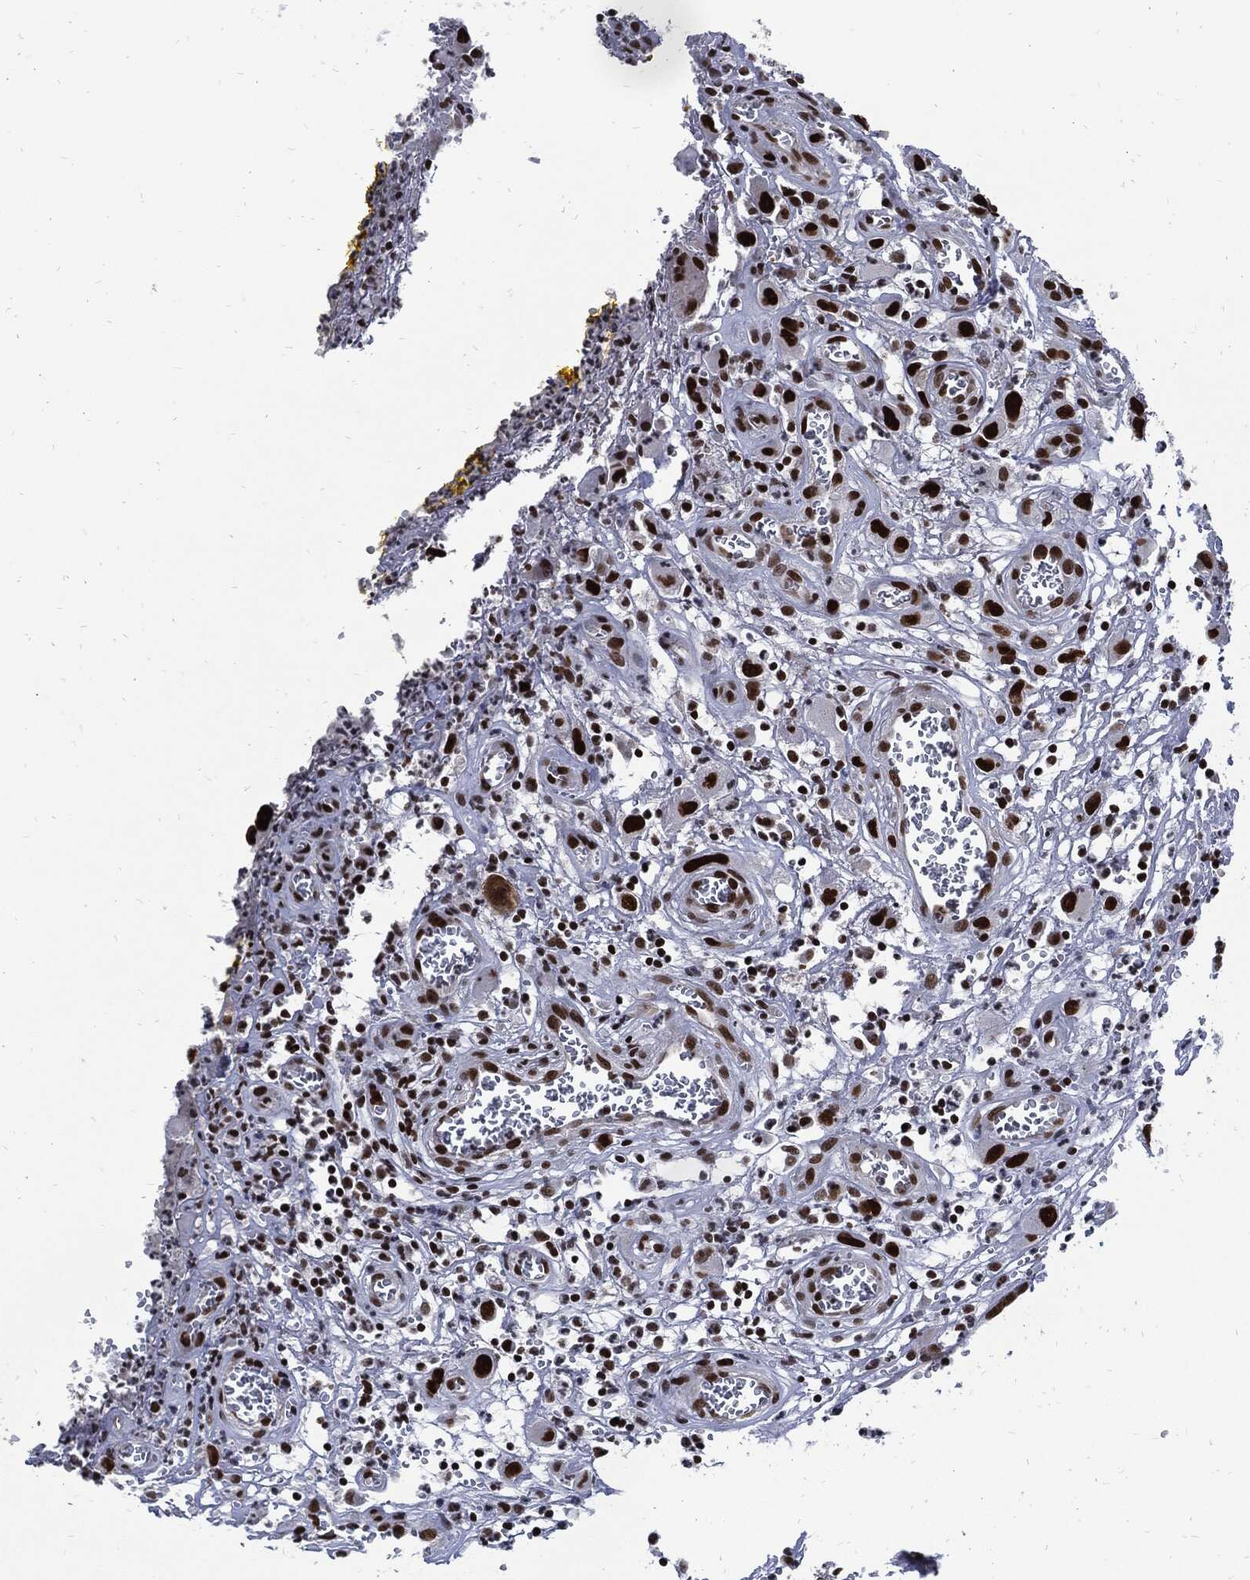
{"staining": {"intensity": "strong", "quantity": ">75%", "location": "nuclear"}, "tissue": "head and neck cancer", "cell_type": "Tumor cells", "image_type": "cancer", "snomed": [{"axis": "morphology", "description": "Squamous cell carcinoma, NOS"}, {"axis": "morphology", "description": "Squamous cell carcinoma, metastatic, NOS"}, {"axis": "topography", "description": "Oral tissue"}, {"axis": "topography", "description": "Head-Neck"}], "caption": "There is high levels of strong nuclear expression in tumor cells of metastatic squamous cell carcinoma (head and neck), as demonstrated by immunohistochemical staining (brown color).", "gene": "TERF2", "patient": {"sex": "female", "age": 85}}